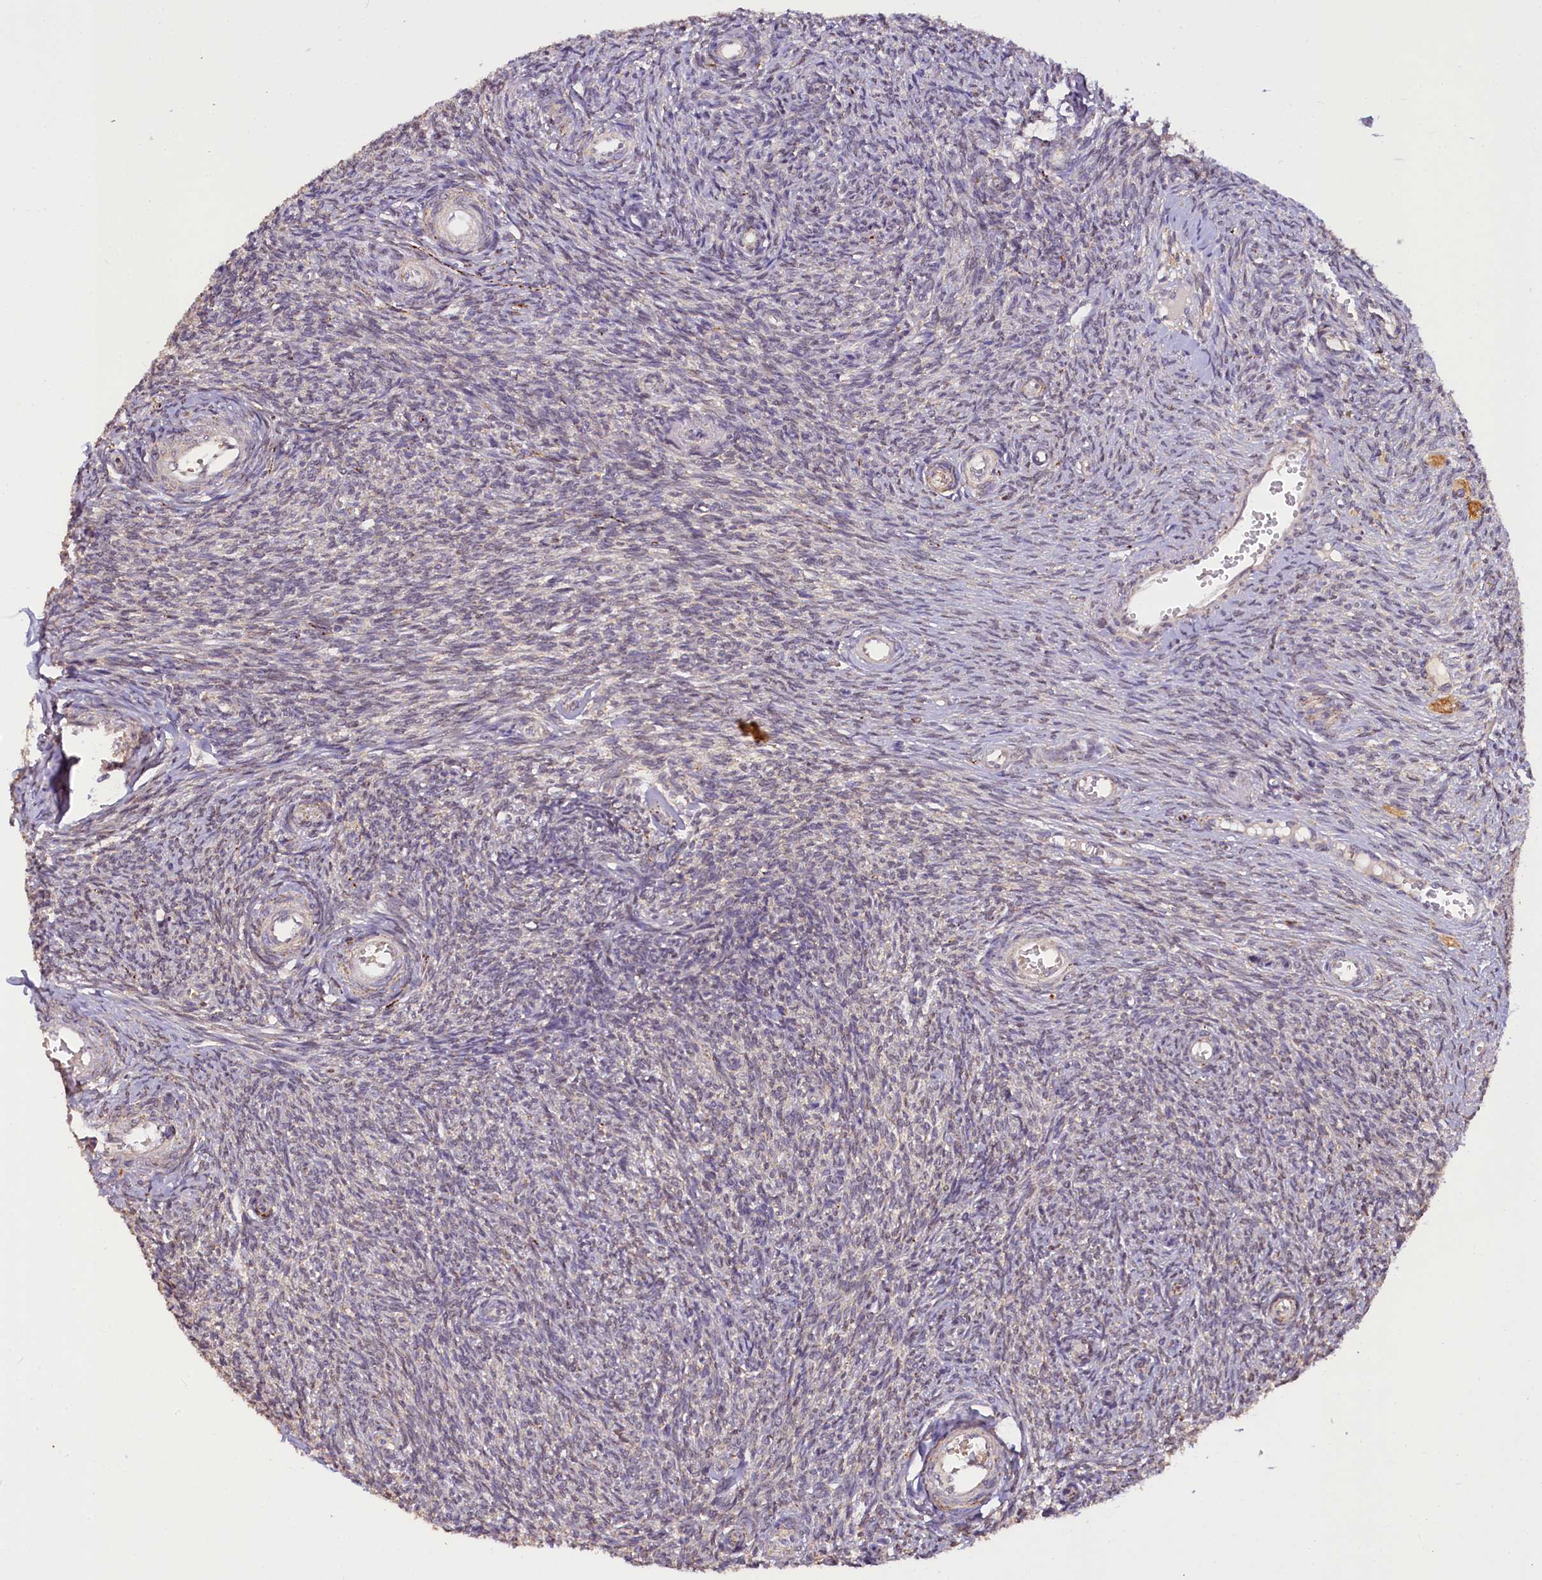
{"staining": {"intensity": "weak", "quantity": "25%-75%", "location": "cytoplasmic/membranous"}, "tissue": "ovary", "cell_type": "Ovarian stroma cells", "image_type": "normal", "snomed": [{"axis": "morphology", "description": "Normal tissue, NOS"}, {"axis": "topography", "description": "Ovary"}], "caption": "A low amount of weak cytoplasmic/membranous expression is seen in about 25%-75% of ovarian stroma cells in unremarkable ovary. The protein of interest is stained brown, and the nuclei are stained in blue (DAB IHC with brightfield microscopy, high magnification).", "gene": "SUPV3L1", "patient": {"sex": "female", "age": 44}}